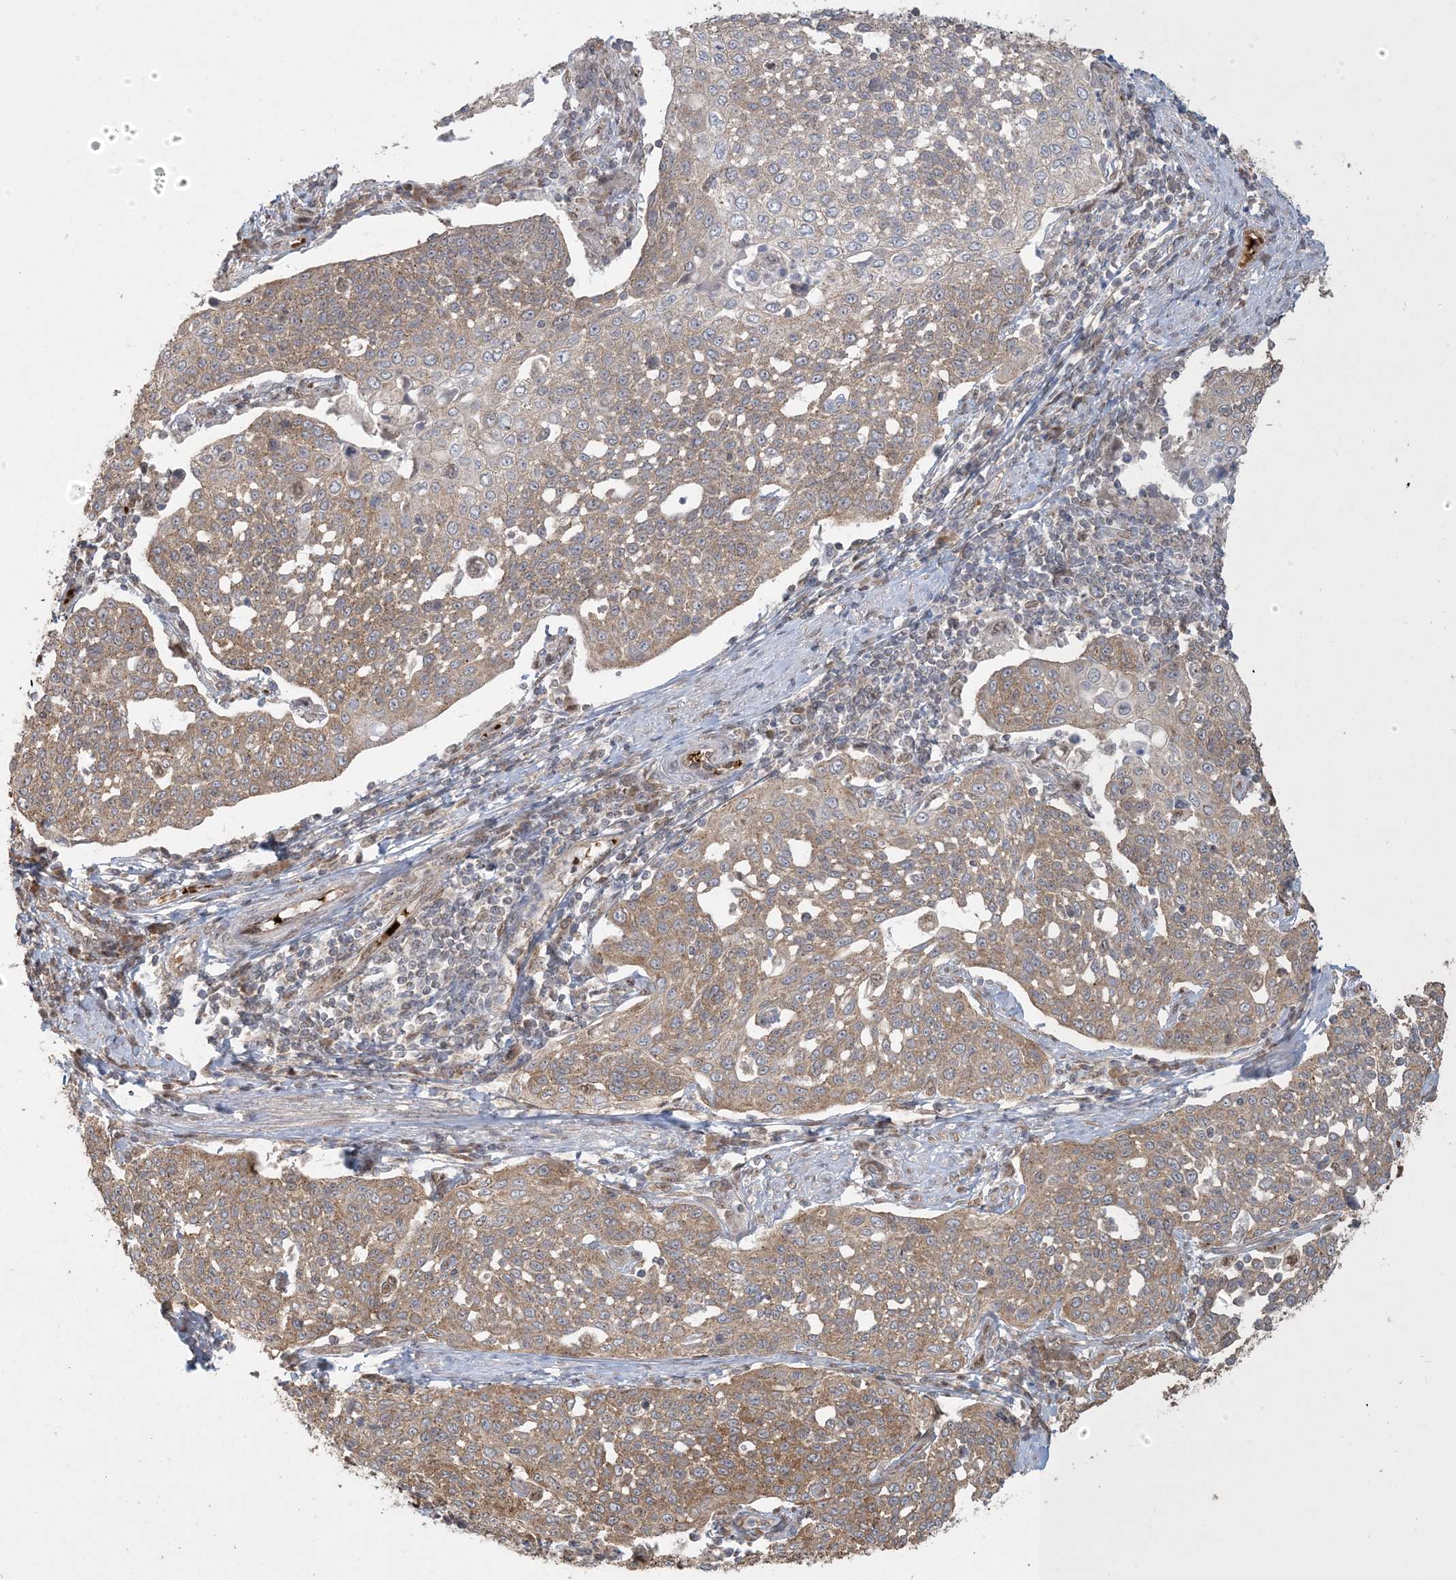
{"staining": {"intensity": "moderate", "quantity": ">75%", "location": "cytoplasmic/membranous"}, "tissue": "cervical cancer", "cell_type": "Tumor cells", "image_type": "cancer", "snomed": [{"axis": "morphology", "description": "Squamous cell carcinoma, NOS"}, {"axis": "topography", "description": "Cervix"}], "caption": "IHC micrograph of neoplastic tissue: human cervical cancer stained using immunohistochemistry shows medium levels of moderate protein expression localized specifically in the cytoplasmic/membranous of tumor cells, appearing as a cytoplasmic/membranous brown color.", "gene": "ABCF3", "patient": {"sex": "female", "age": 34}}